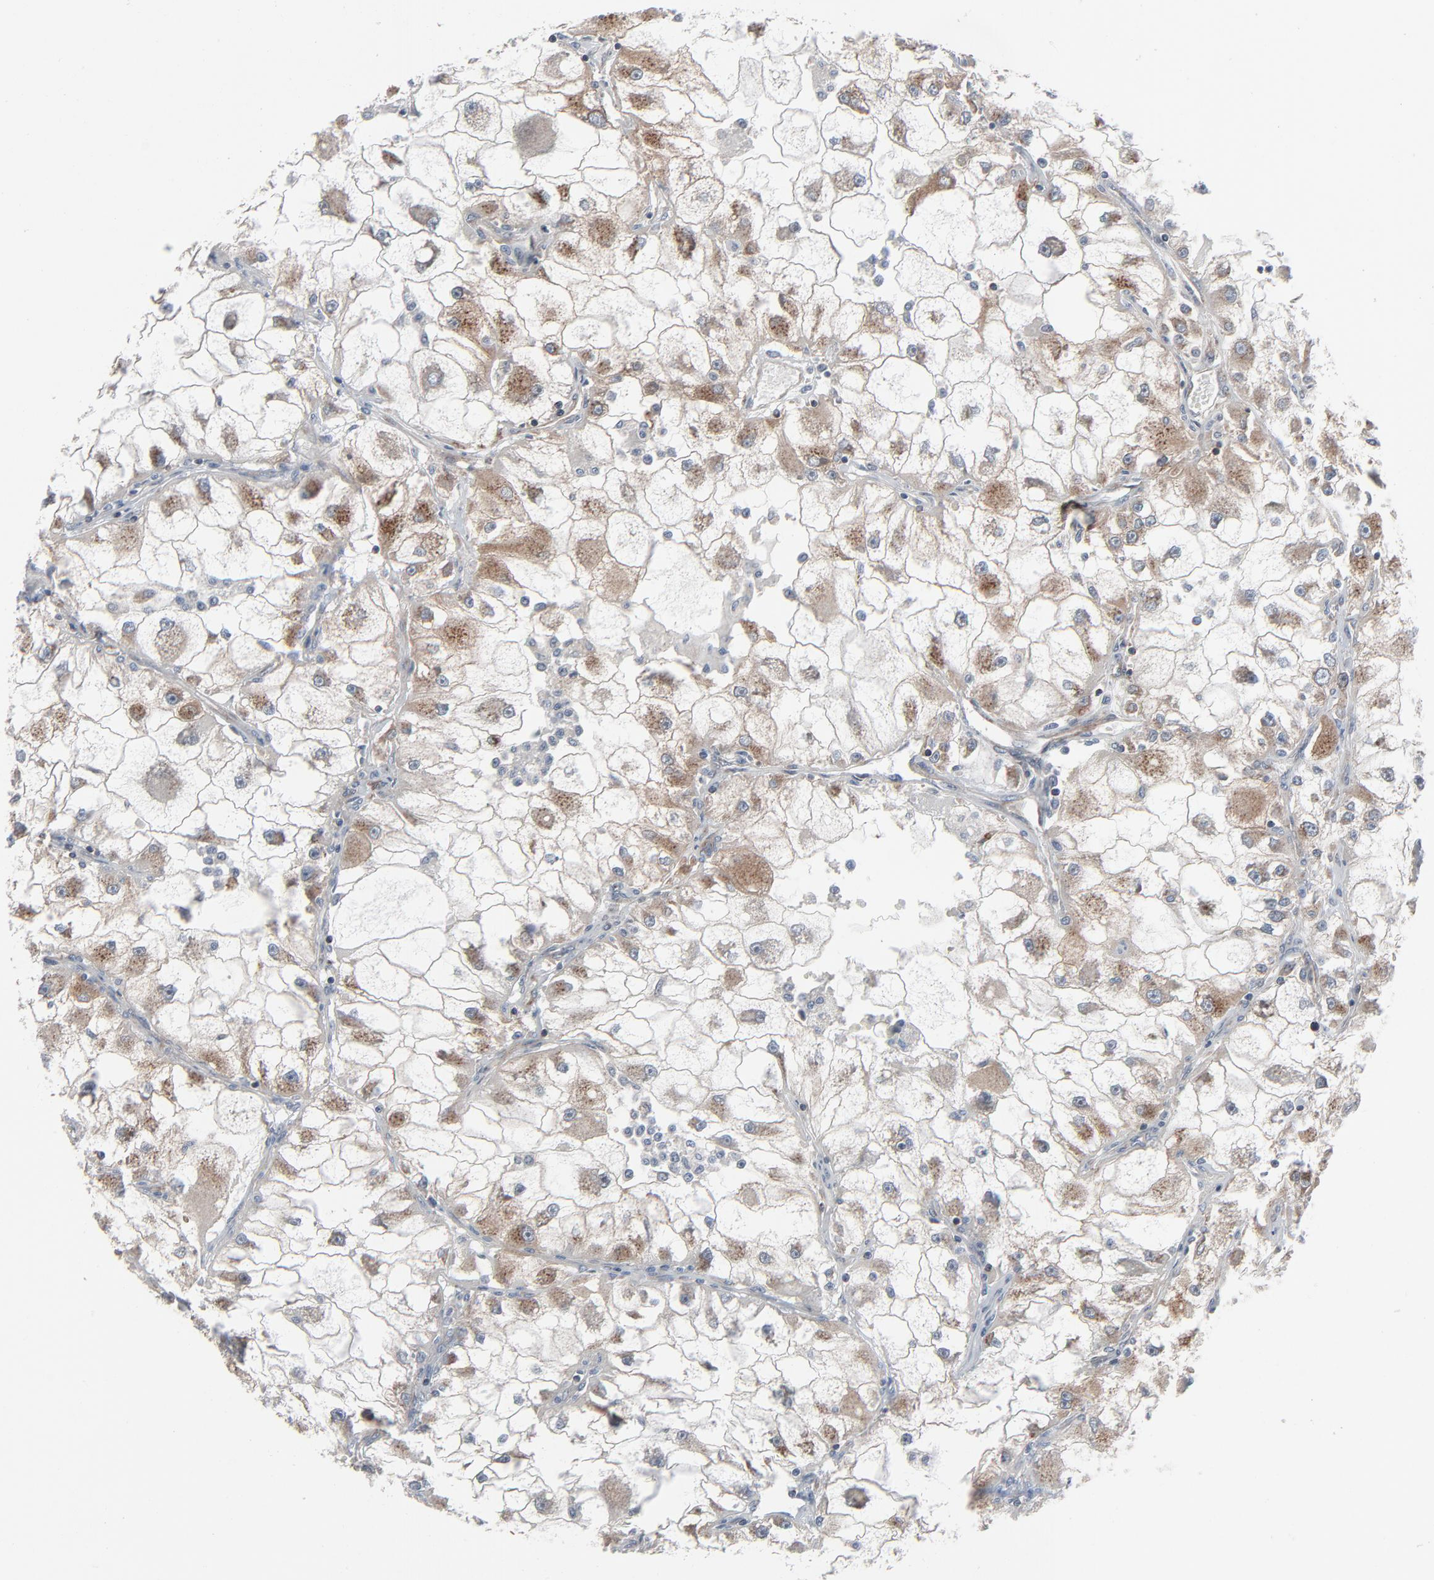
{"staining": {"intensity": "weak", "quantity": "25%-75%", "location": "cytoplasmic/membranous"}, "tissue": "renal cancer", "cell_type": "Tumor cells", "image_type": "cancer", "snomed": [{"axis": "morphology", "description": "Adenocarcinoma, NOS"}, {"axis": "topography", "description": "Kidney"}], "caption": "Renal adenocarcinoma tissue exhibits weak cytoplasmic/membranous staining in approximately 25%-75% of tumor cells, visualized by immunohistochemistry.", "gene": "OPTN", "patient": {"sex": "female", "age": 73}}